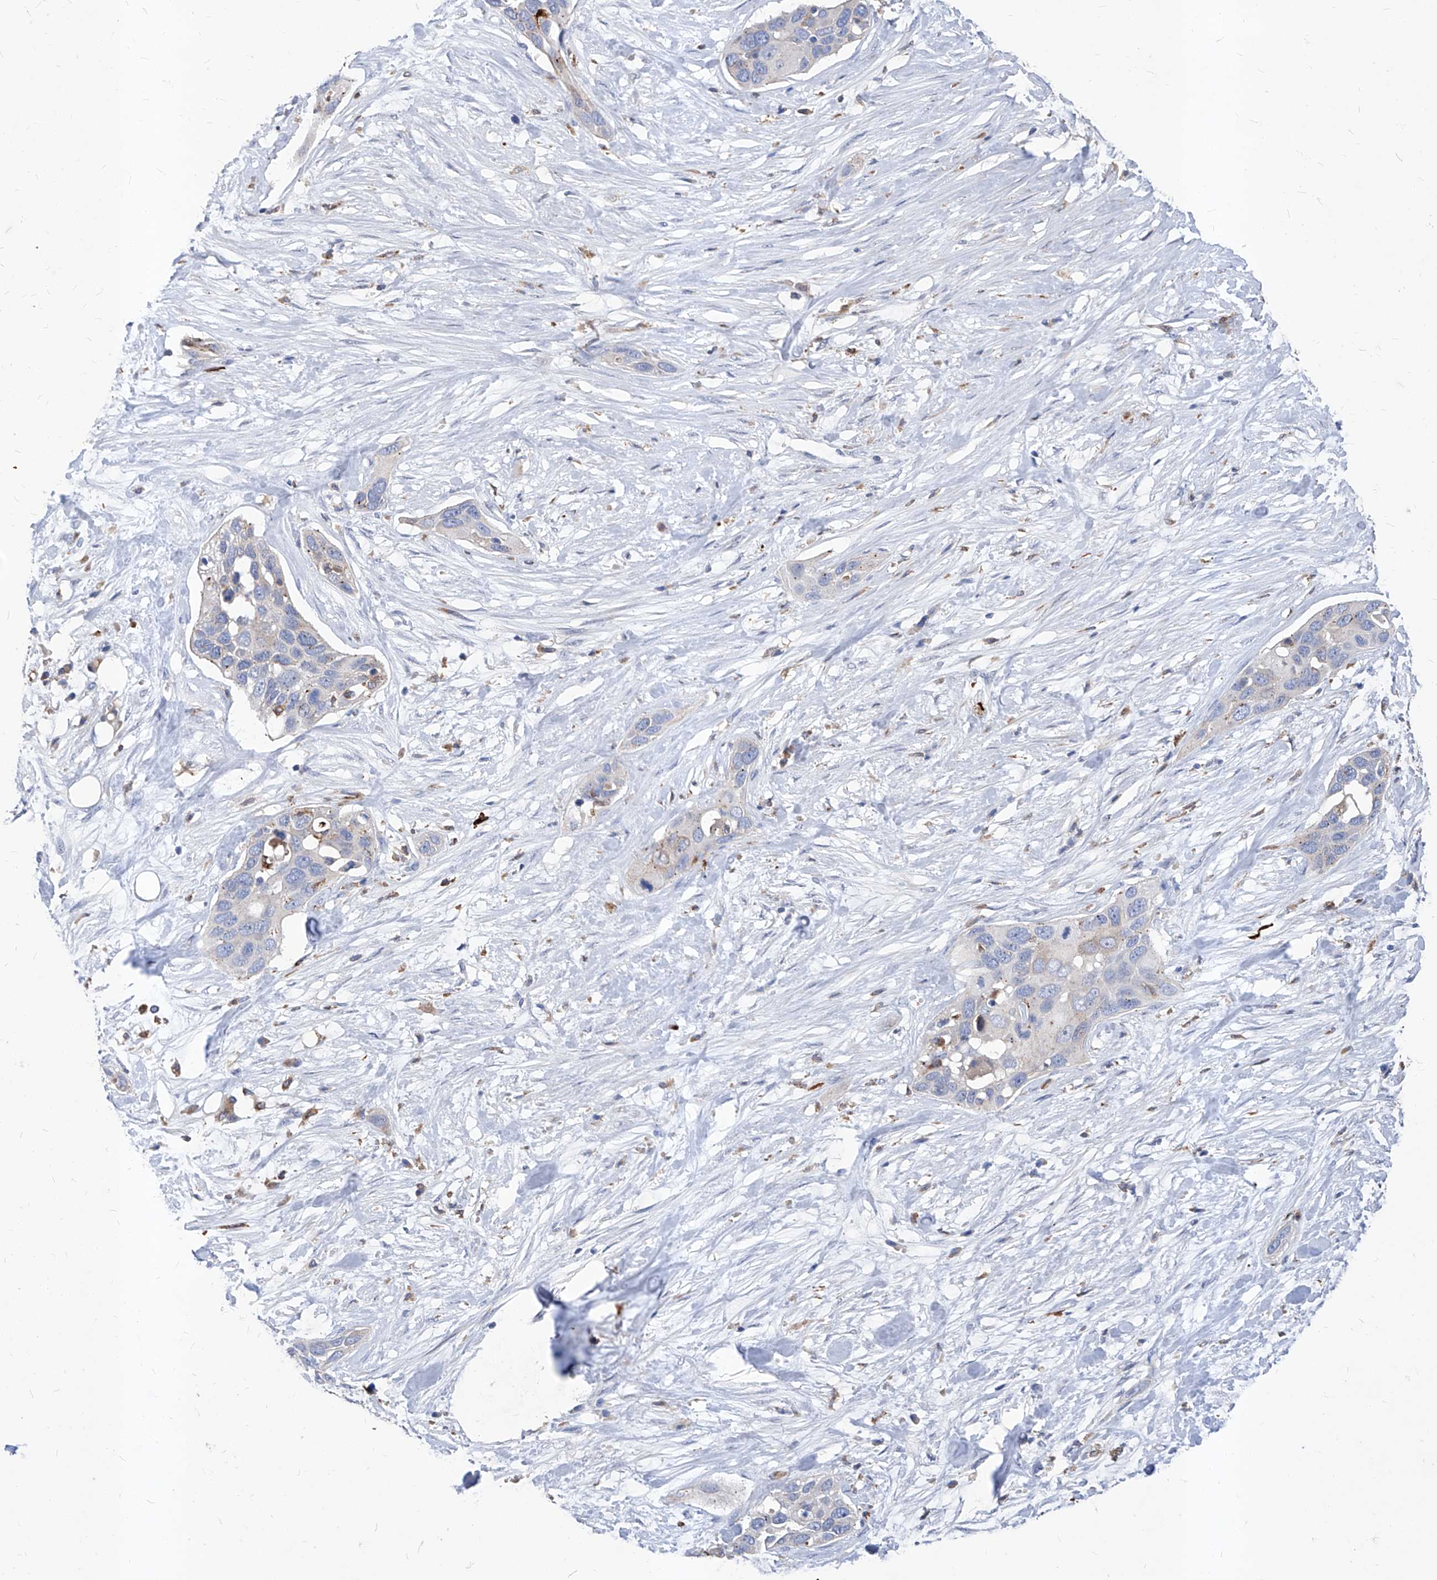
{"staining": {"intensity": "negative", "quantity": "none", "location": "none"}, "tissue": "pancreatic cancer", "cell_type": "Tumor cells", "image_type": "cancer", "snomed": [{"axis": "morphology", "description": "Adenocarcinoma, NOS"}, {"axis": "topography", "description": "Pancreas"}], "caption": "IHC image of human pancreatic adenocarcinoma stained for a protein (brown), which exhibits no positivity in tumor cells. (DAB (3,3'-diaminobenzidine) IHC with hematoxylin counter stain).", "gene": "UBOX5", "patient": {"sex": "female", "age": 60}}